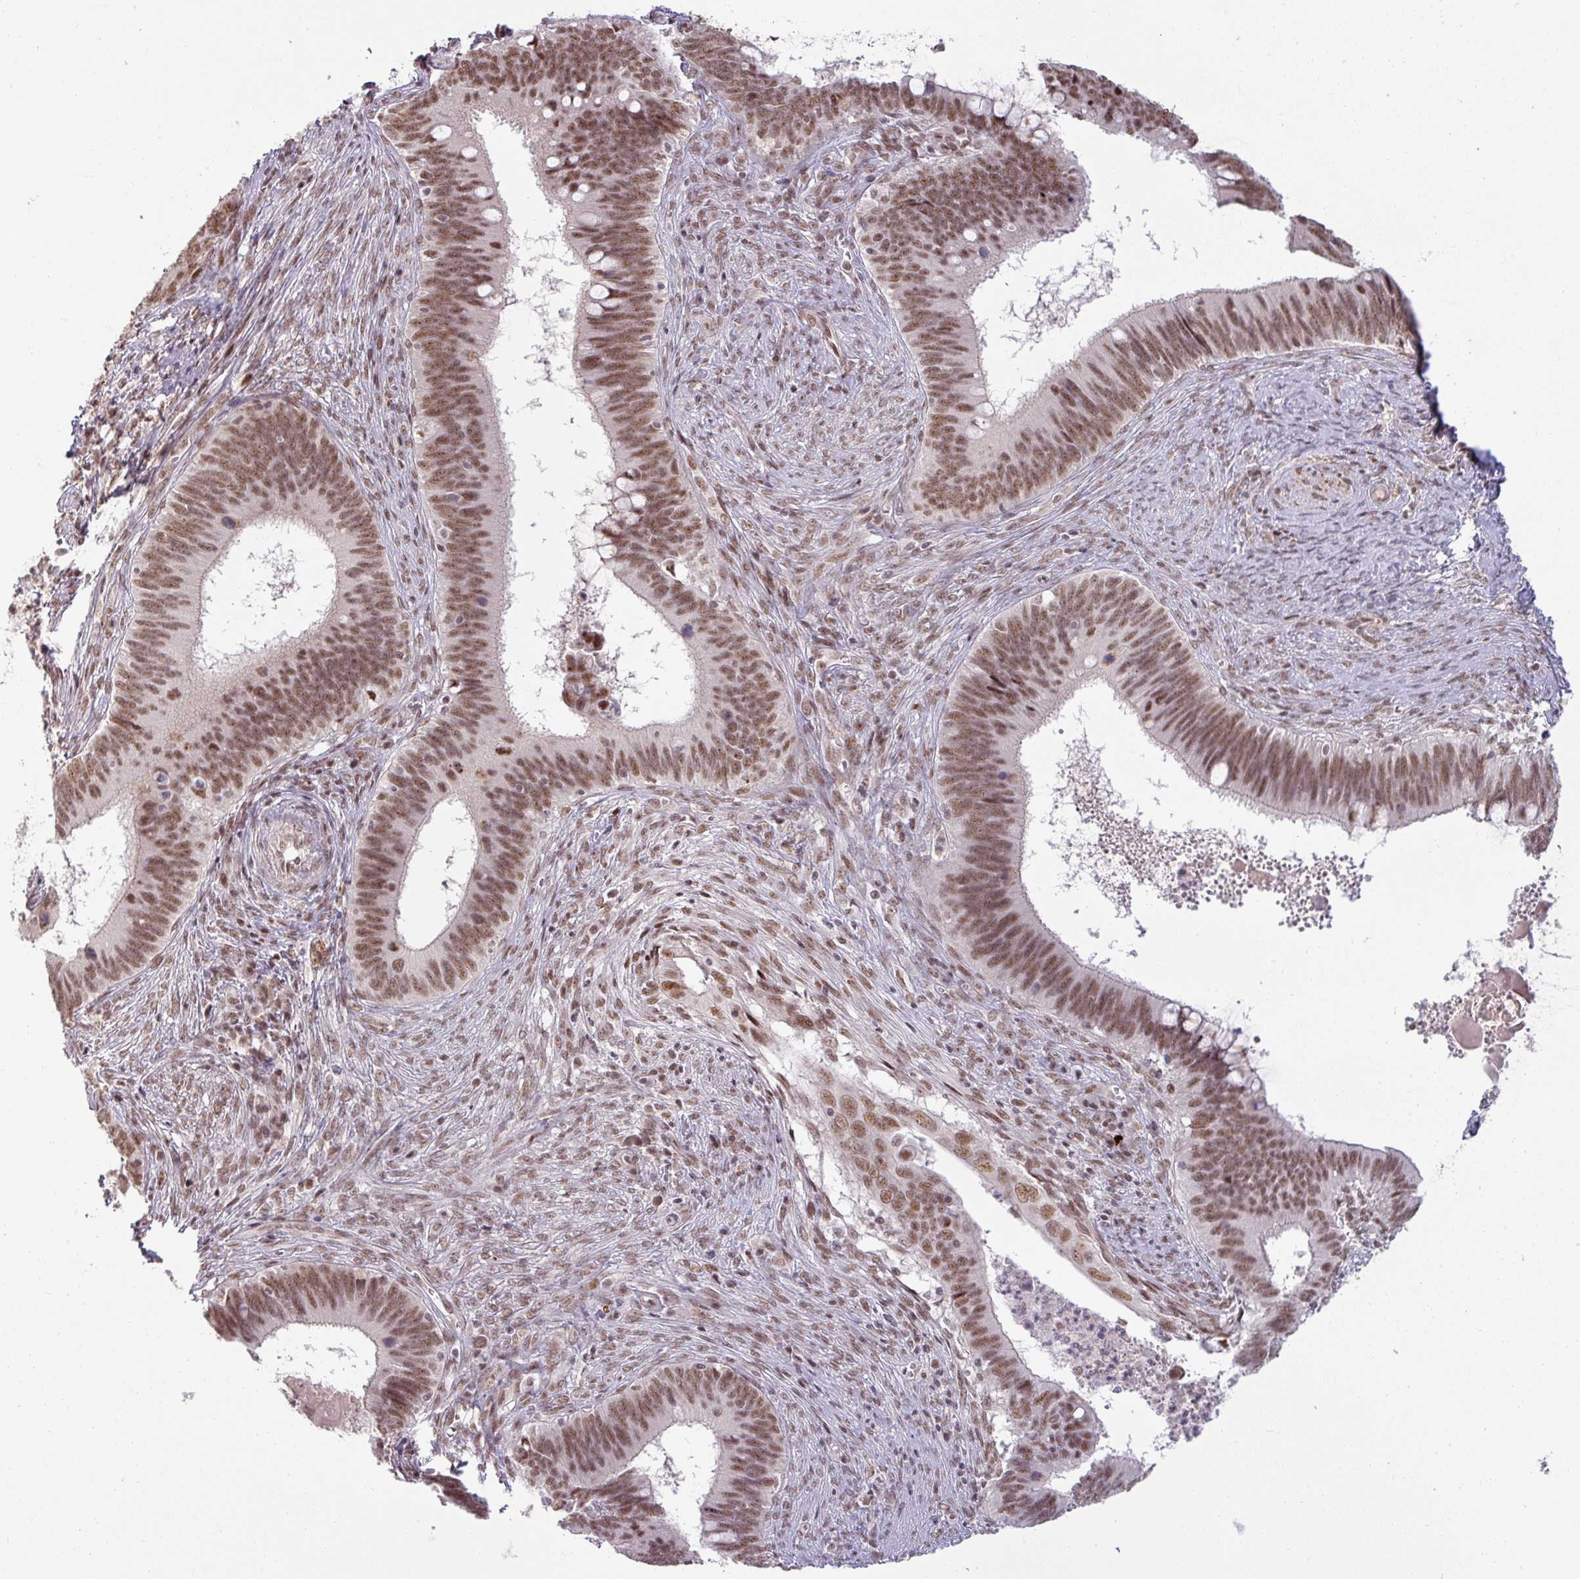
{"staining": {"intensity": "moderate", "quantity": ">75%", "location": "nuclear"}, "tissue": "cervical cancer", "cell_type": "Tumor cells", "image_type": "cancer", "snomed": [{"axis": "morphology", "description": "Adenocarcinoma, NOS"}, {"axis": "topography", "description": "Cervix"}], "caption": "Protein analysis of adenocarcinoma (cervical) tissue reveals moderate nuclear expression in approximately >75% of tumor cells.", "gene": "PTPN20", "patient": {"sex": "female", "age": 42}}